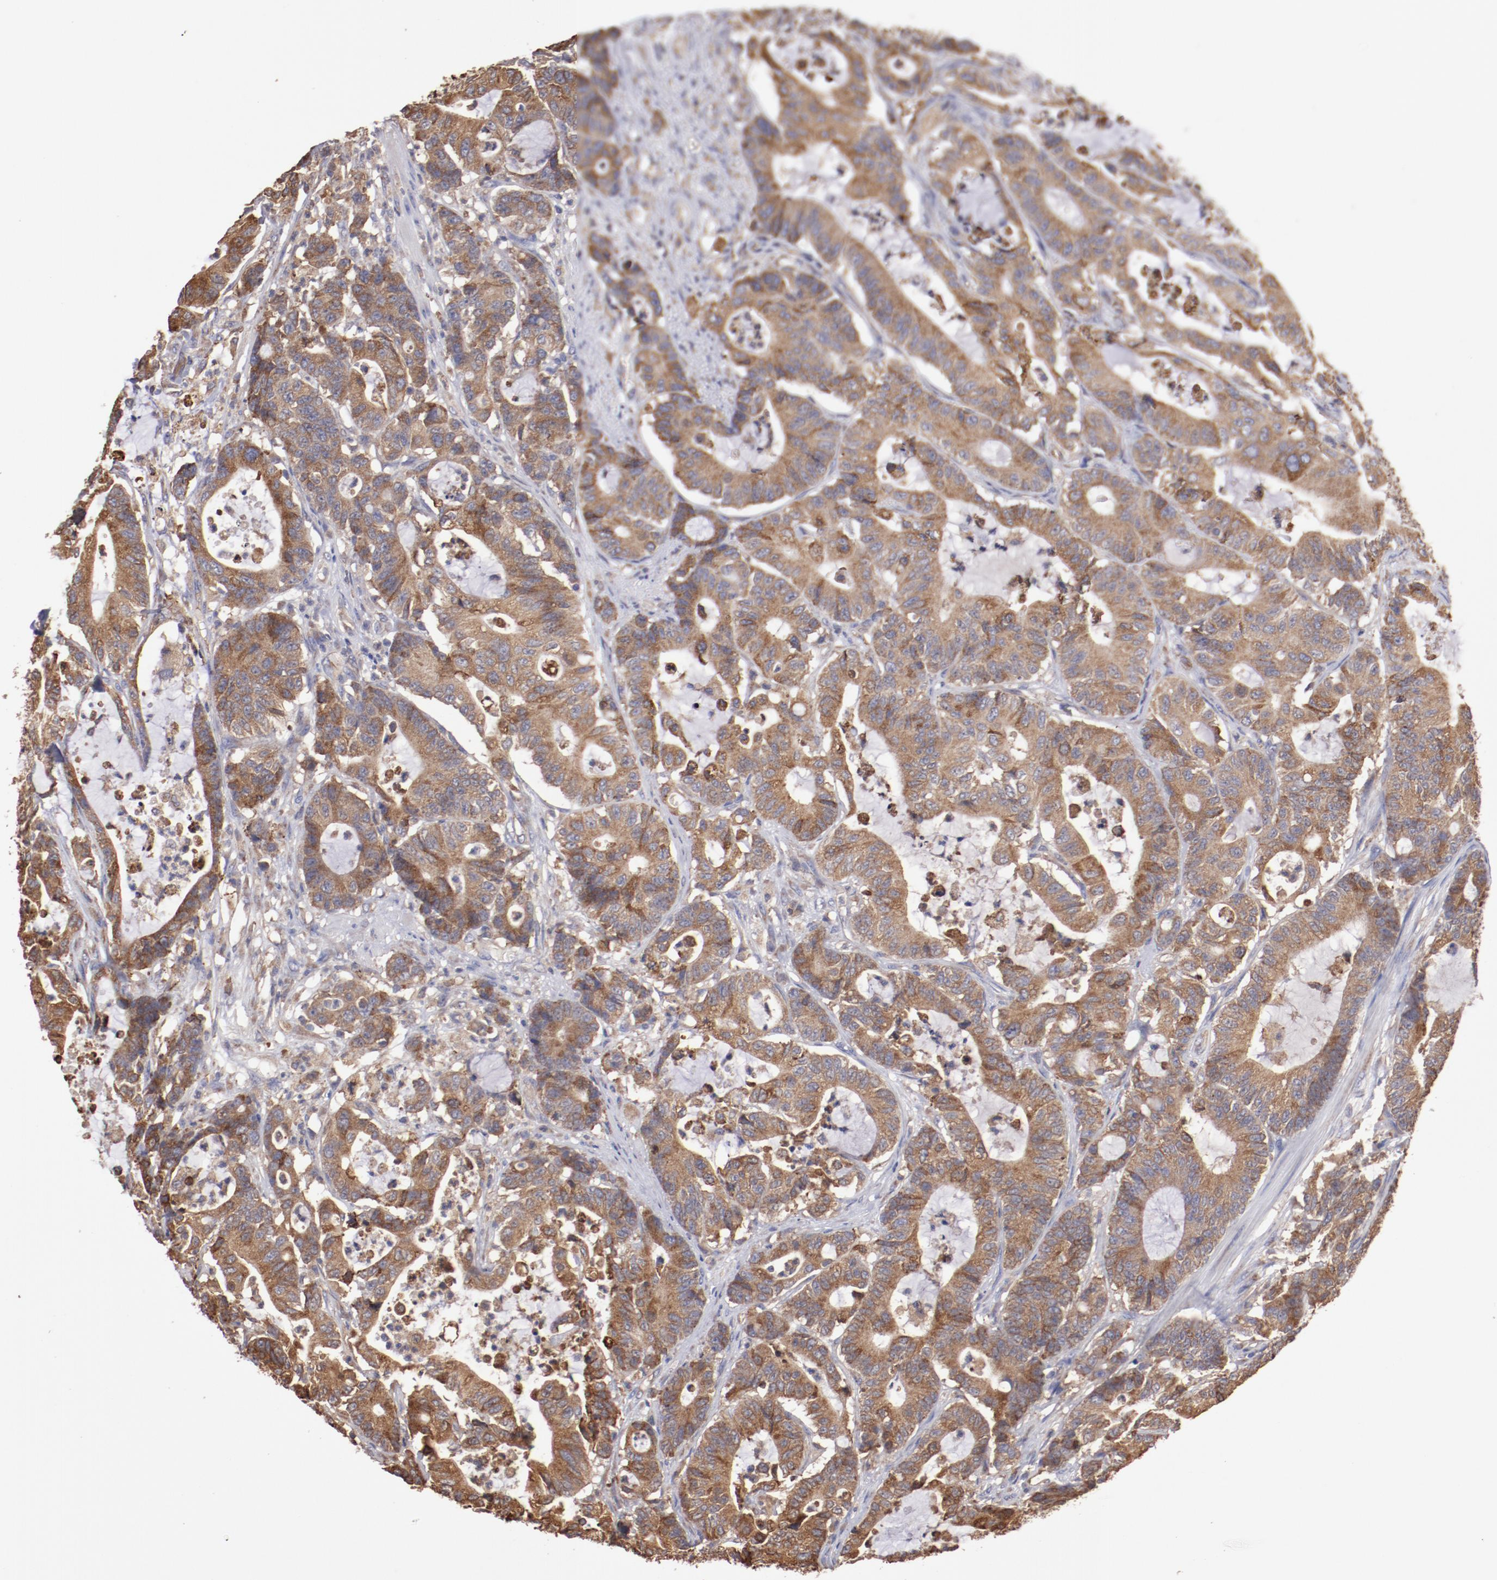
{"staining": {"intensity": "moderate", "quantity": ">75%", "location": "cytoplasmic/membranous"}, "tissue": "colorectal cancer", "cell_type": "Tumor cells", "image_type": "cancer", "snomed": [{"axis": "morphology", "description": "Adenocarcinoma, NOS"}, {"axis": "topography", "description": "Colon"}], "caption": "High-power microscopy captured an immunohistochemistry (IHC) histopathology image of colorectal cancer, revealing moderate cytoplasmic/membranous staining in approximately >75% of tumor cells.", "gene": "NFKBIE", "patient": {"sex": "female", "age": 84}}